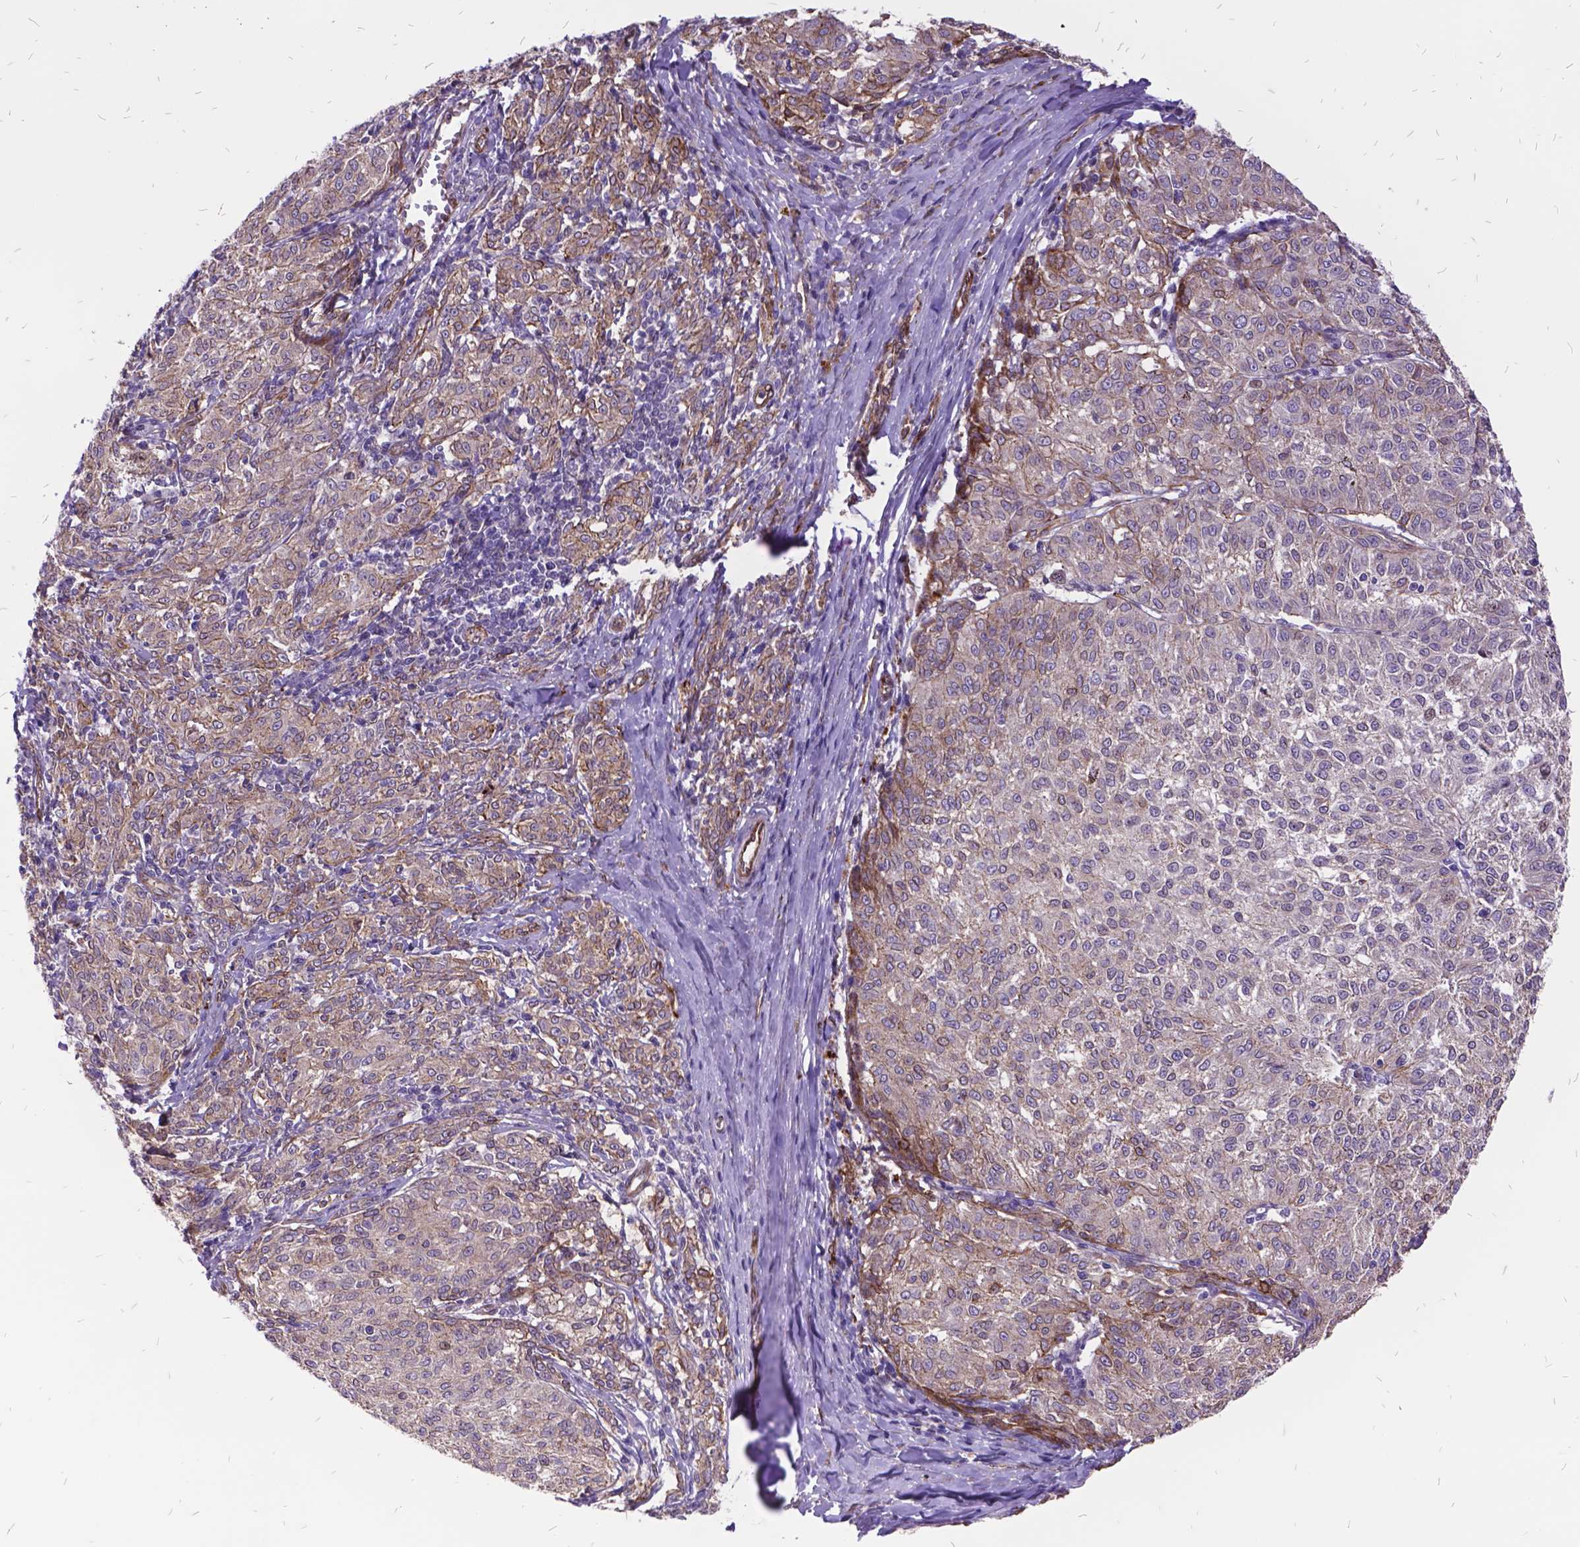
{"staining": {"intensity": "weak", "quantity": "25%-75%", "location": "cytoplasmic/membranous"}, "tissue": "melanoma", "cell_type": "Tumor cells", "image_type": "cancer", "snomed": [{"axis": "morphology", "description": "Malignant melanoma, NOS"}, {"axis": "topography", "description": "Skin"}], "caption": "Immunohistochemical staining of melanoma displays low levels of weak cytoplasmic/membranous protein positivity in about 25%-75% of tumor cells.", "gene": "GRB7", "patient": {"sex": "female", "age": 72}}